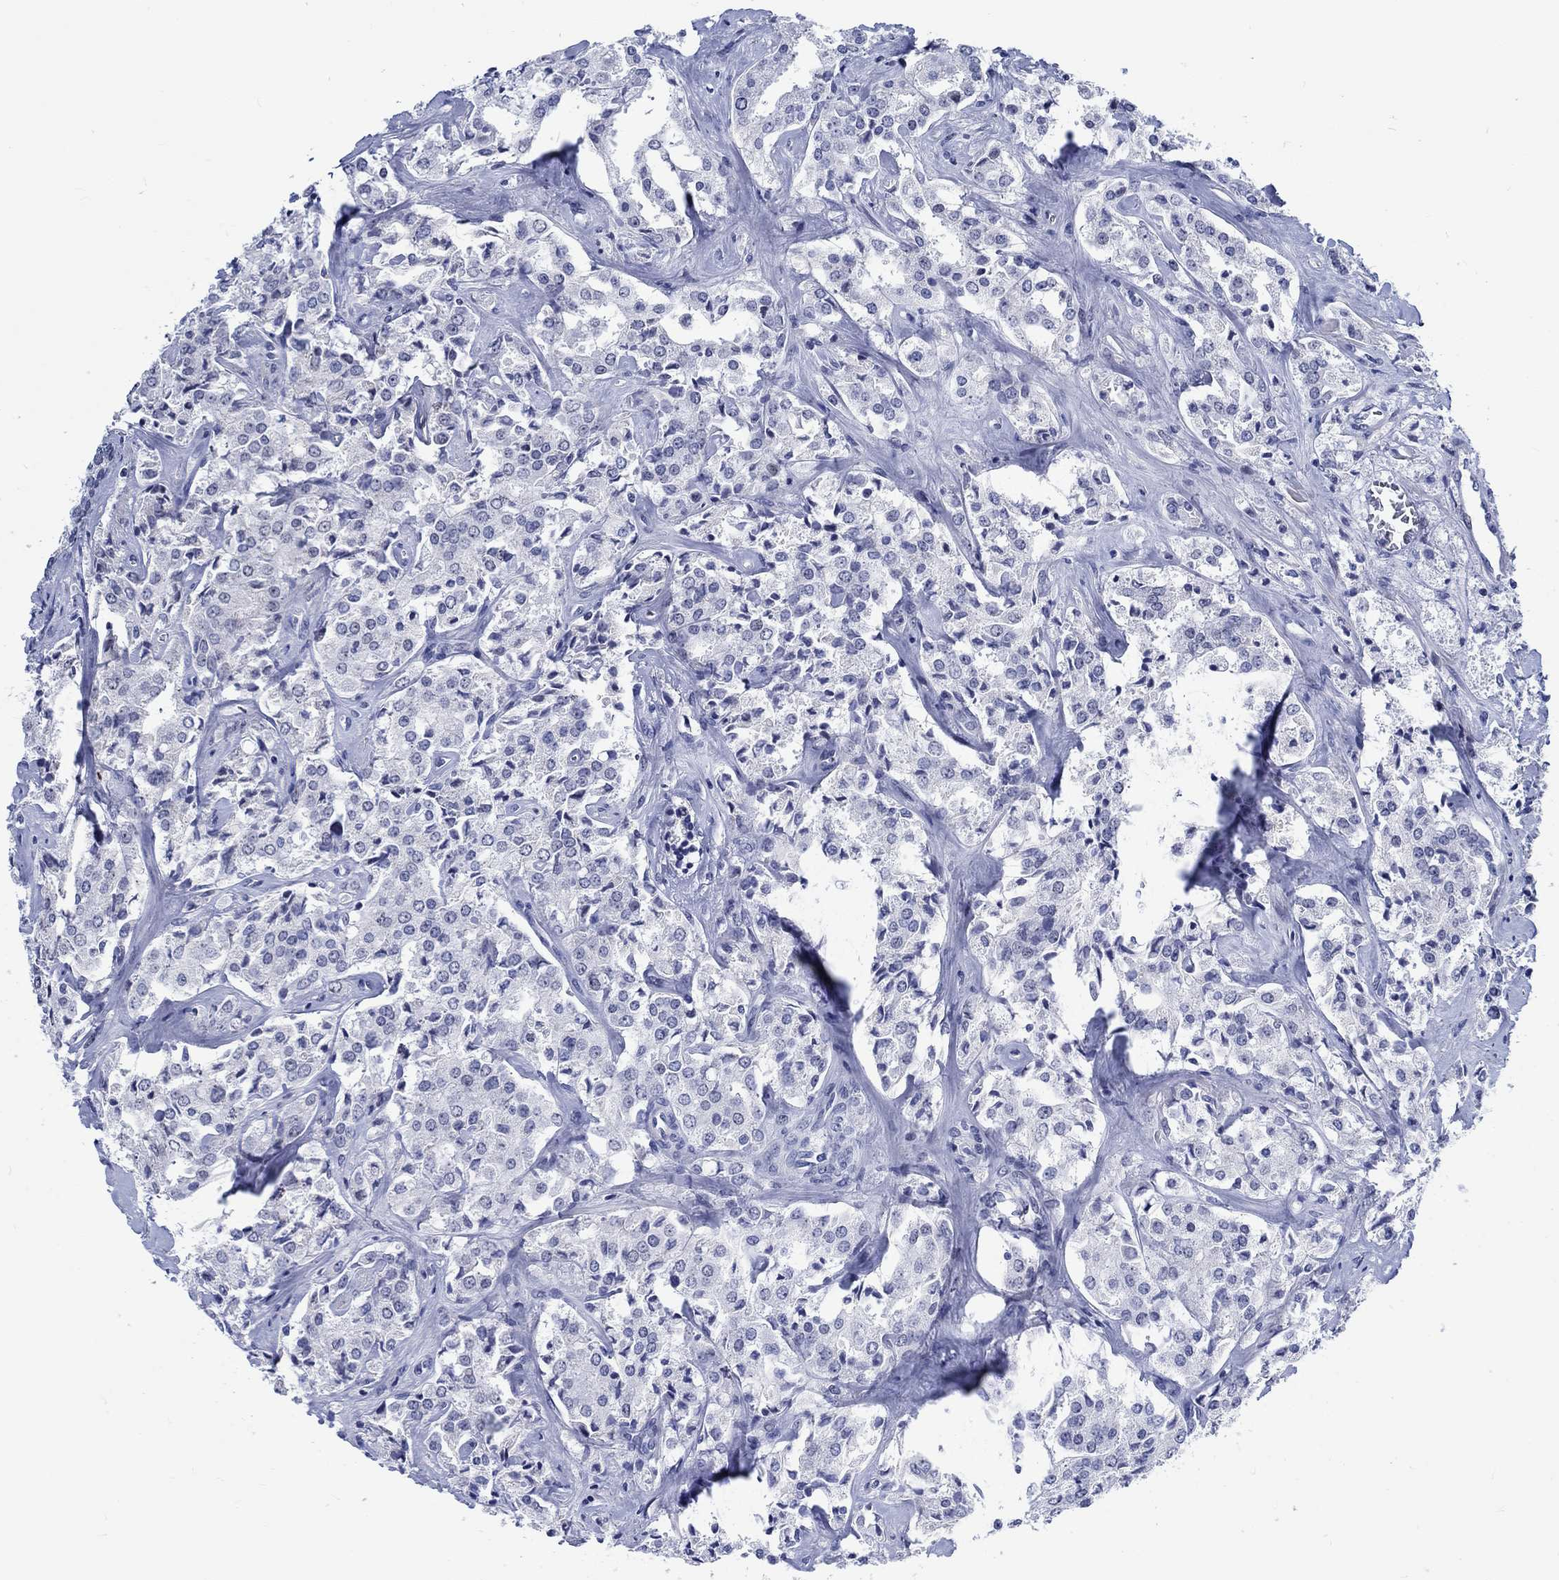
{"staining": {"intensity": "negative", "quantity": "none", "location": "none"}, "tissue": "prostate cancer", "cell_type": "Tumor cells", "image_type": "cancer", "snomed": [{"axis": "morphology", "description": "Adenocarcinoma, NOS"}, {"axis": "topography", "description": "Prostate"}], "caption": "An image of prostate adenocarcinoma stained for a protein exhibits no brown staining in tumor cells.", "gene": "ZNF446", "patient": {"sex": "male", "age": 66}}